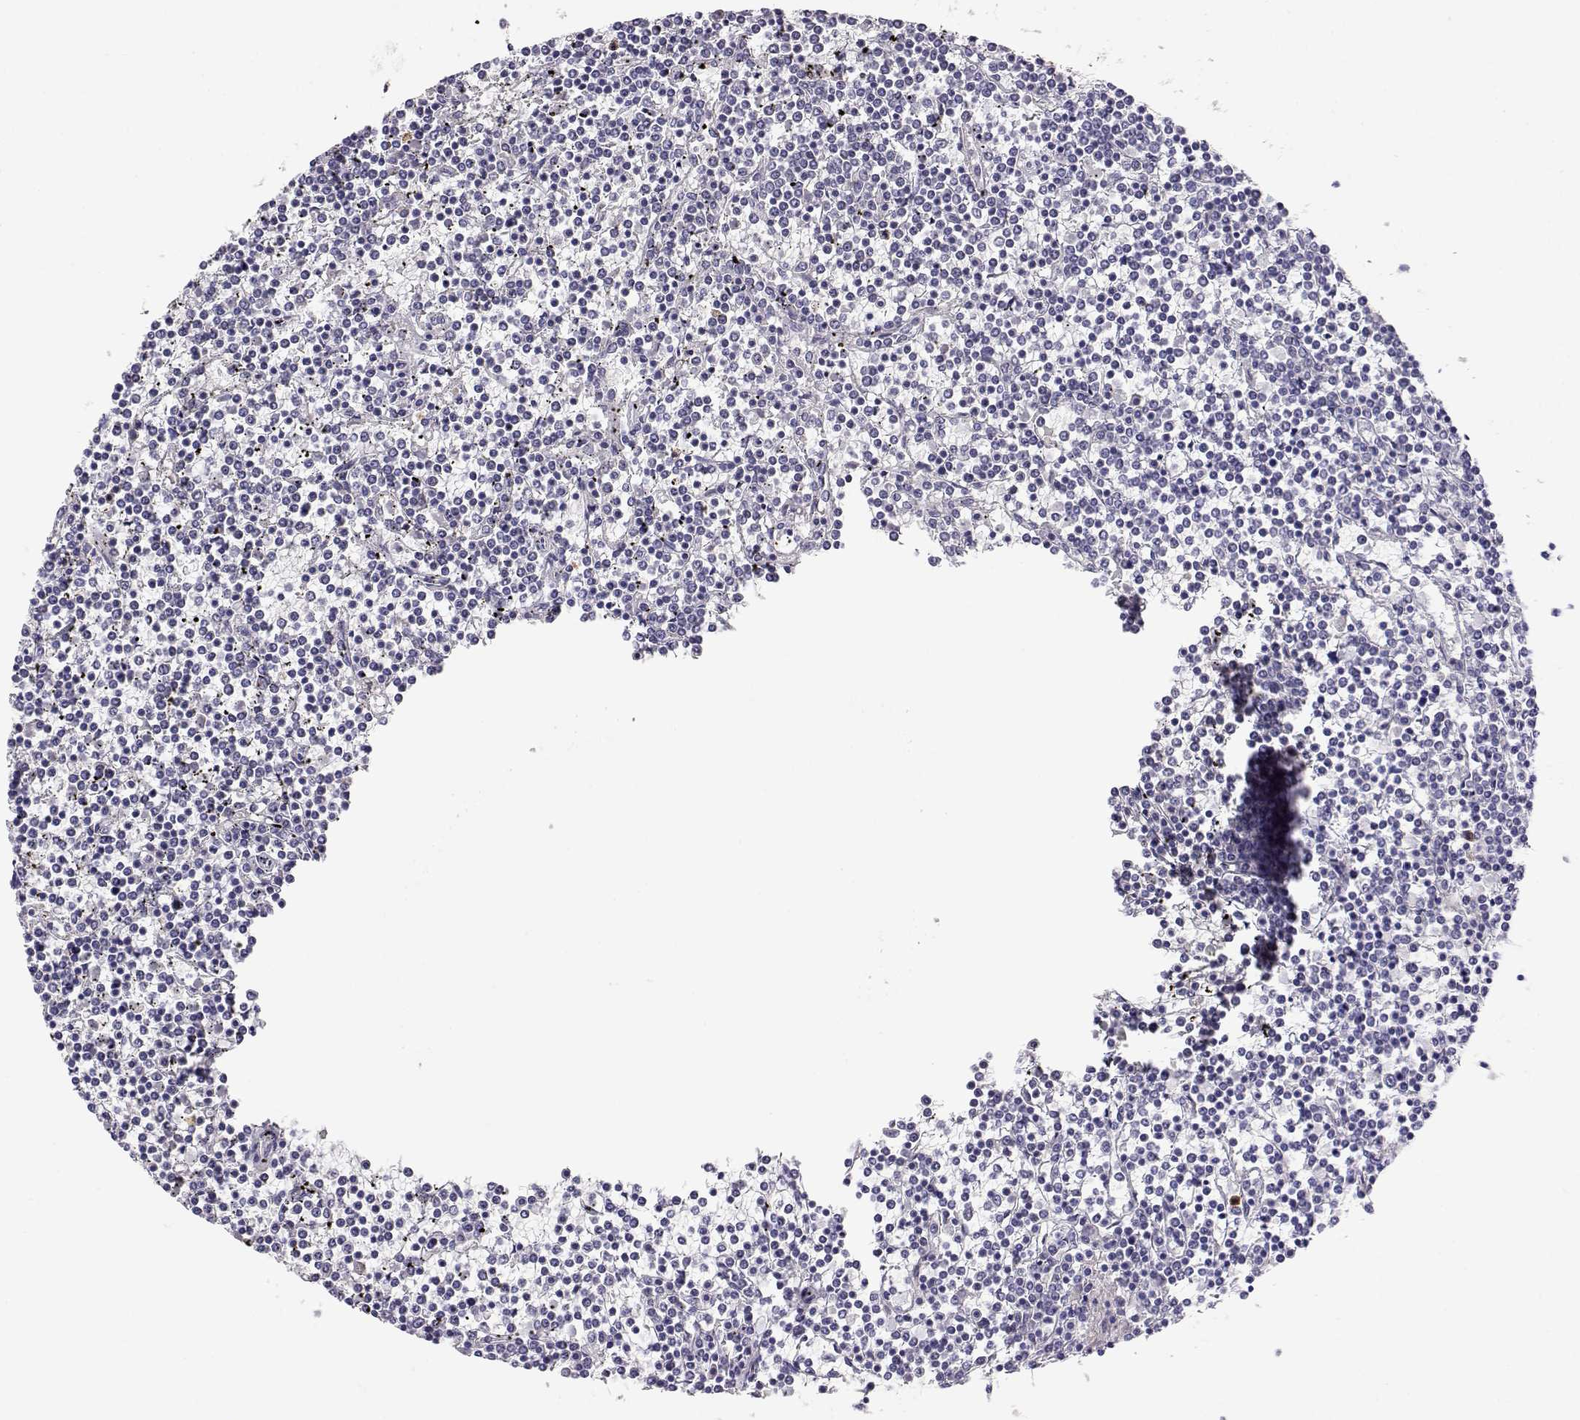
{"staining": {"intensity": "negative", "quantity": "none", "location": "none"}, "tissue": "lymphoma", "cell_type": "Tumor cells", "image_type": "cancer", "snomed": [{"axis": "morphology", "description": "Malignant lymphoma, non-Hodgkin's type, Low grade"}, {"axis": "topography", "description": "Spleen"}], "caption": "A micrograph of lymphoma stained for a protein displays no brown staining in tumor cells.", "gene": "CDHR1", "patient": {"sex": "female", "age": 19}}